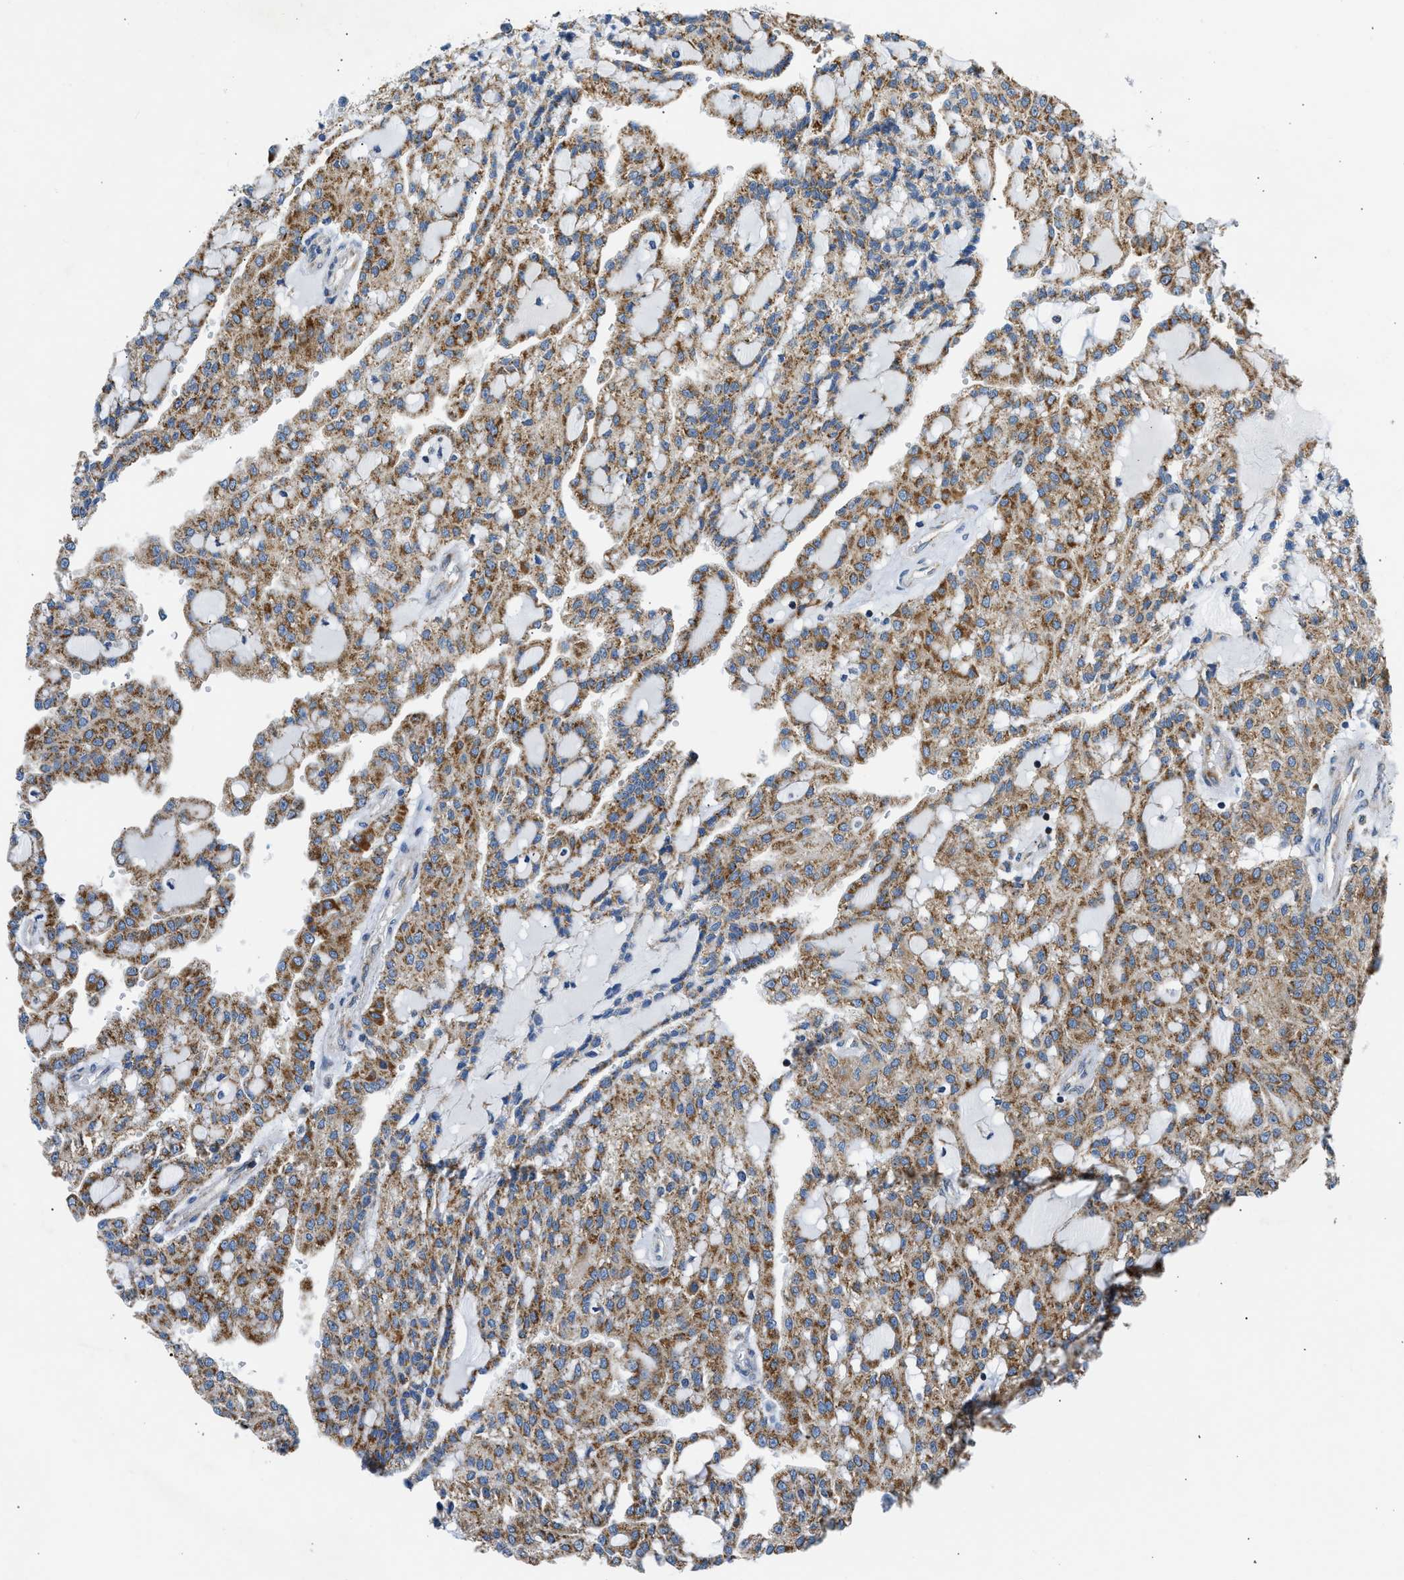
{"staining": {"intensity": "moderate", "quantity": ">75%", "location": "cytoplasmic/membranous"}, "tissue": "renal cancer", "cell_type": "Tumor cells", "image_type": "cancer", "snomed": [{"axis": "morphology", "description": "Adenocarcinoma, NOS"}, {"axis": "topography", "description": "Kidney"}], "caption": "Immunohistochemistry of human renal cancer shows medium levels of moderate cytoplasmic/membranous positivity in about >75% of tumor cells.", "gene": "CAMKK2", "patient": {"sex": "male", "age": 63}}